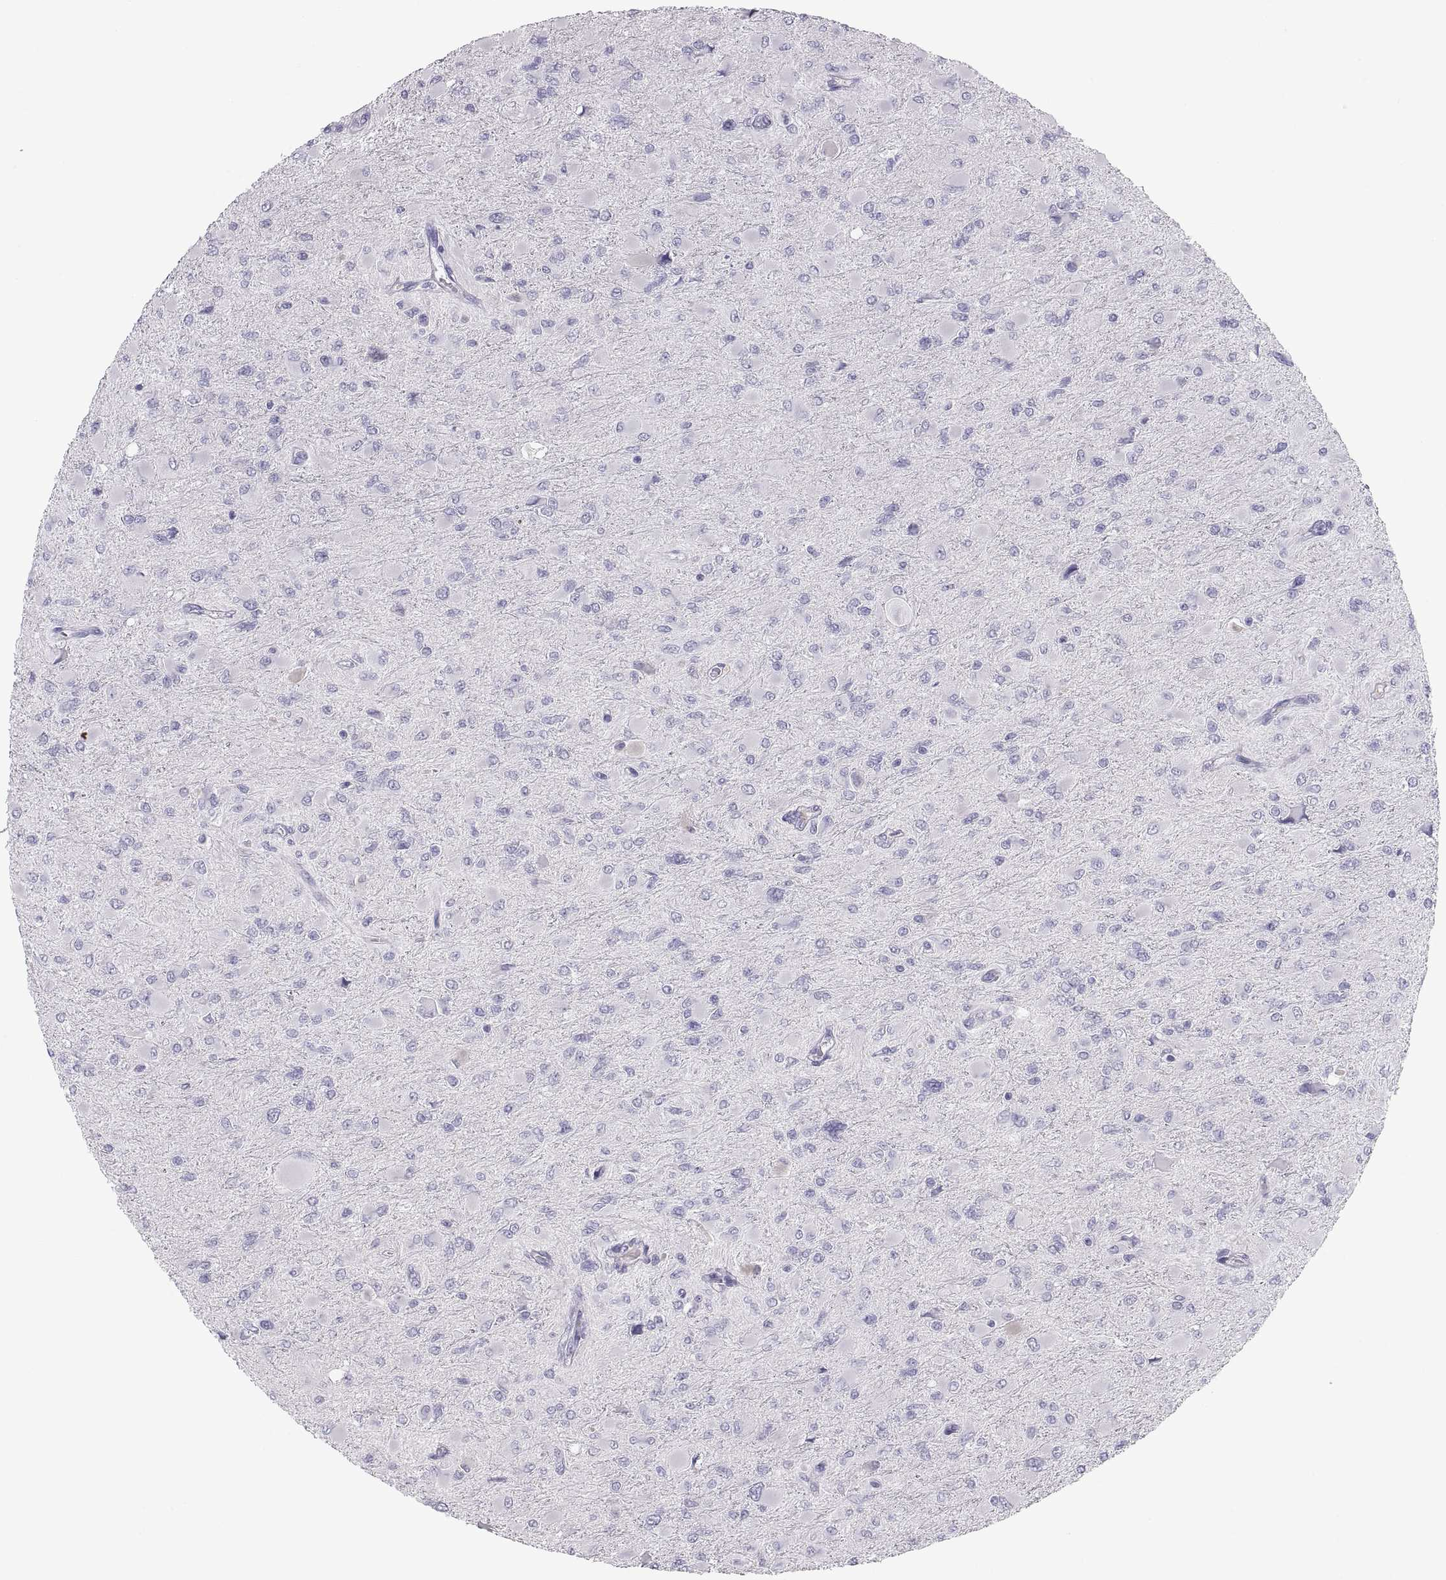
{"staining": {"intensity": "negative", "quantity": "none", "location": "none"}, "tissue": "glioma", "cell_type": "Tumor cells", "image_type": "cancer", "snomed": [{"axis": "morphology", "description": "Glioma, malignant, High grade"}, {"axis": "topography", "description": "Cerebral cortex"}], "caption": "Immunohistochemistry (IHC) histopathology image of glioma stained for a protein (brown), which shows no expression in tumor cells. Nuclei are stained in blue.", "gene": "MAGEB2", "patient": {"sex": "female", "age": 36}}